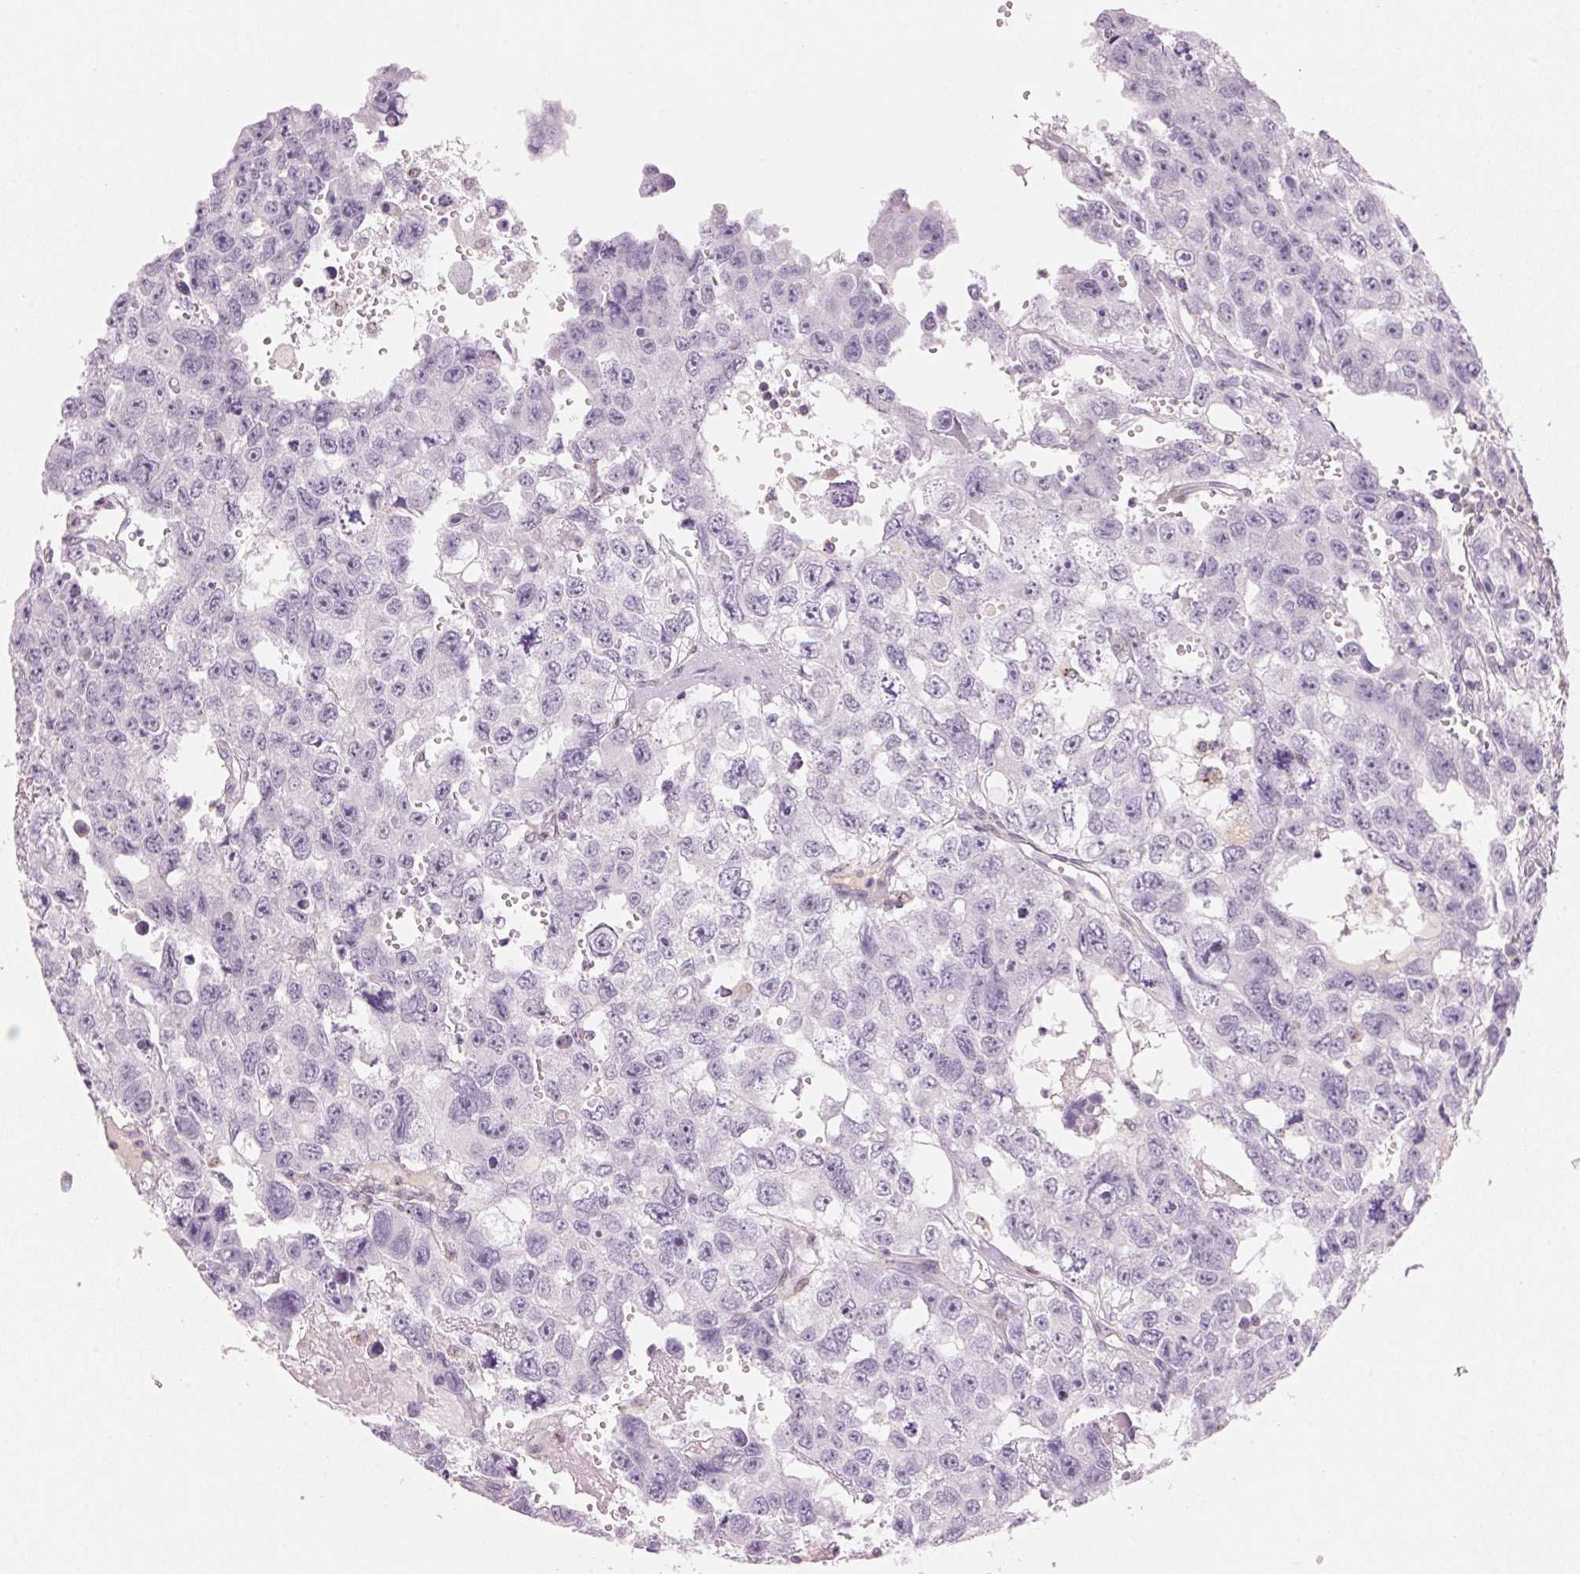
{"staining": {"intensity": "negative", "quantity": "none", "location": "none"}, "tissue": "testis cancer", "cell_type": "Tumor cells", "image_type": "cancer", "snomed": [{"axis": "morphology", "description": "Seminoma, NOS"}, {"axis": "topography", "description": "Testis"}], "caption": "There is no significant staining in tumor cells of testis seminoma.", "gene": "HOXB13", "patient": {"sex": "male", "age": 26}}